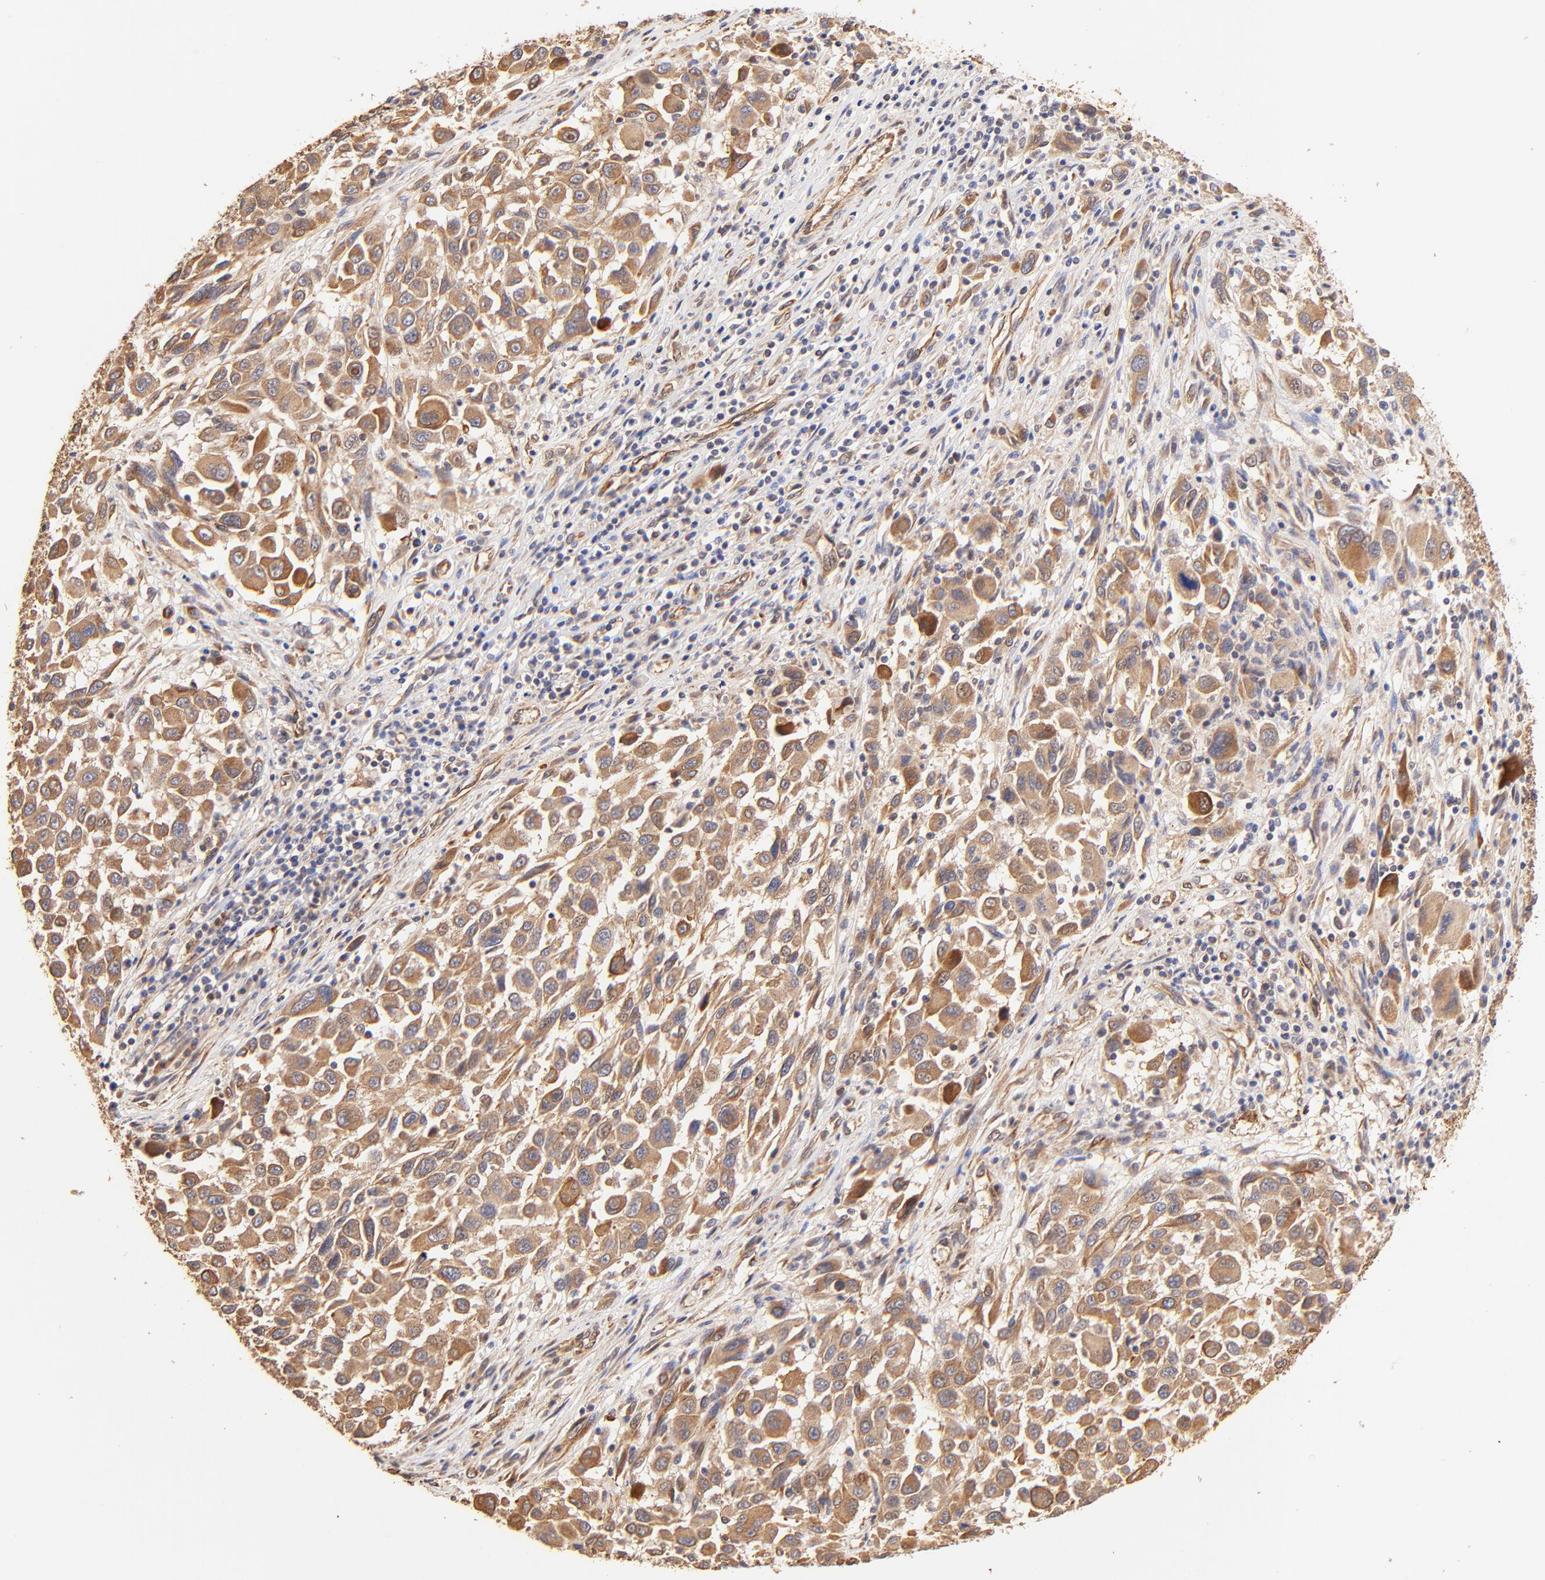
{"staining": {"intensity": "moderate", "quantity": ">75%", "location": "cytoplasmic/membranous"}, "tissue": "melanoma", "cell_type": "Tumor cells", "image_type": "cancer", "snomed": [{"axis": "morphology", "description": "Malignant melanoma, Metastatic site"}, {"axis": "topography", "description": "Lymph node"}], "caption": "Protein positivity by immunohistochemistry displays moderate cytoplasmic/membranous staining in about >75% of tumor cells in malignant melanoma (metastatic site).", "gene": "TNFAIP3", "patient": {"sex": "male", "age": 61}}